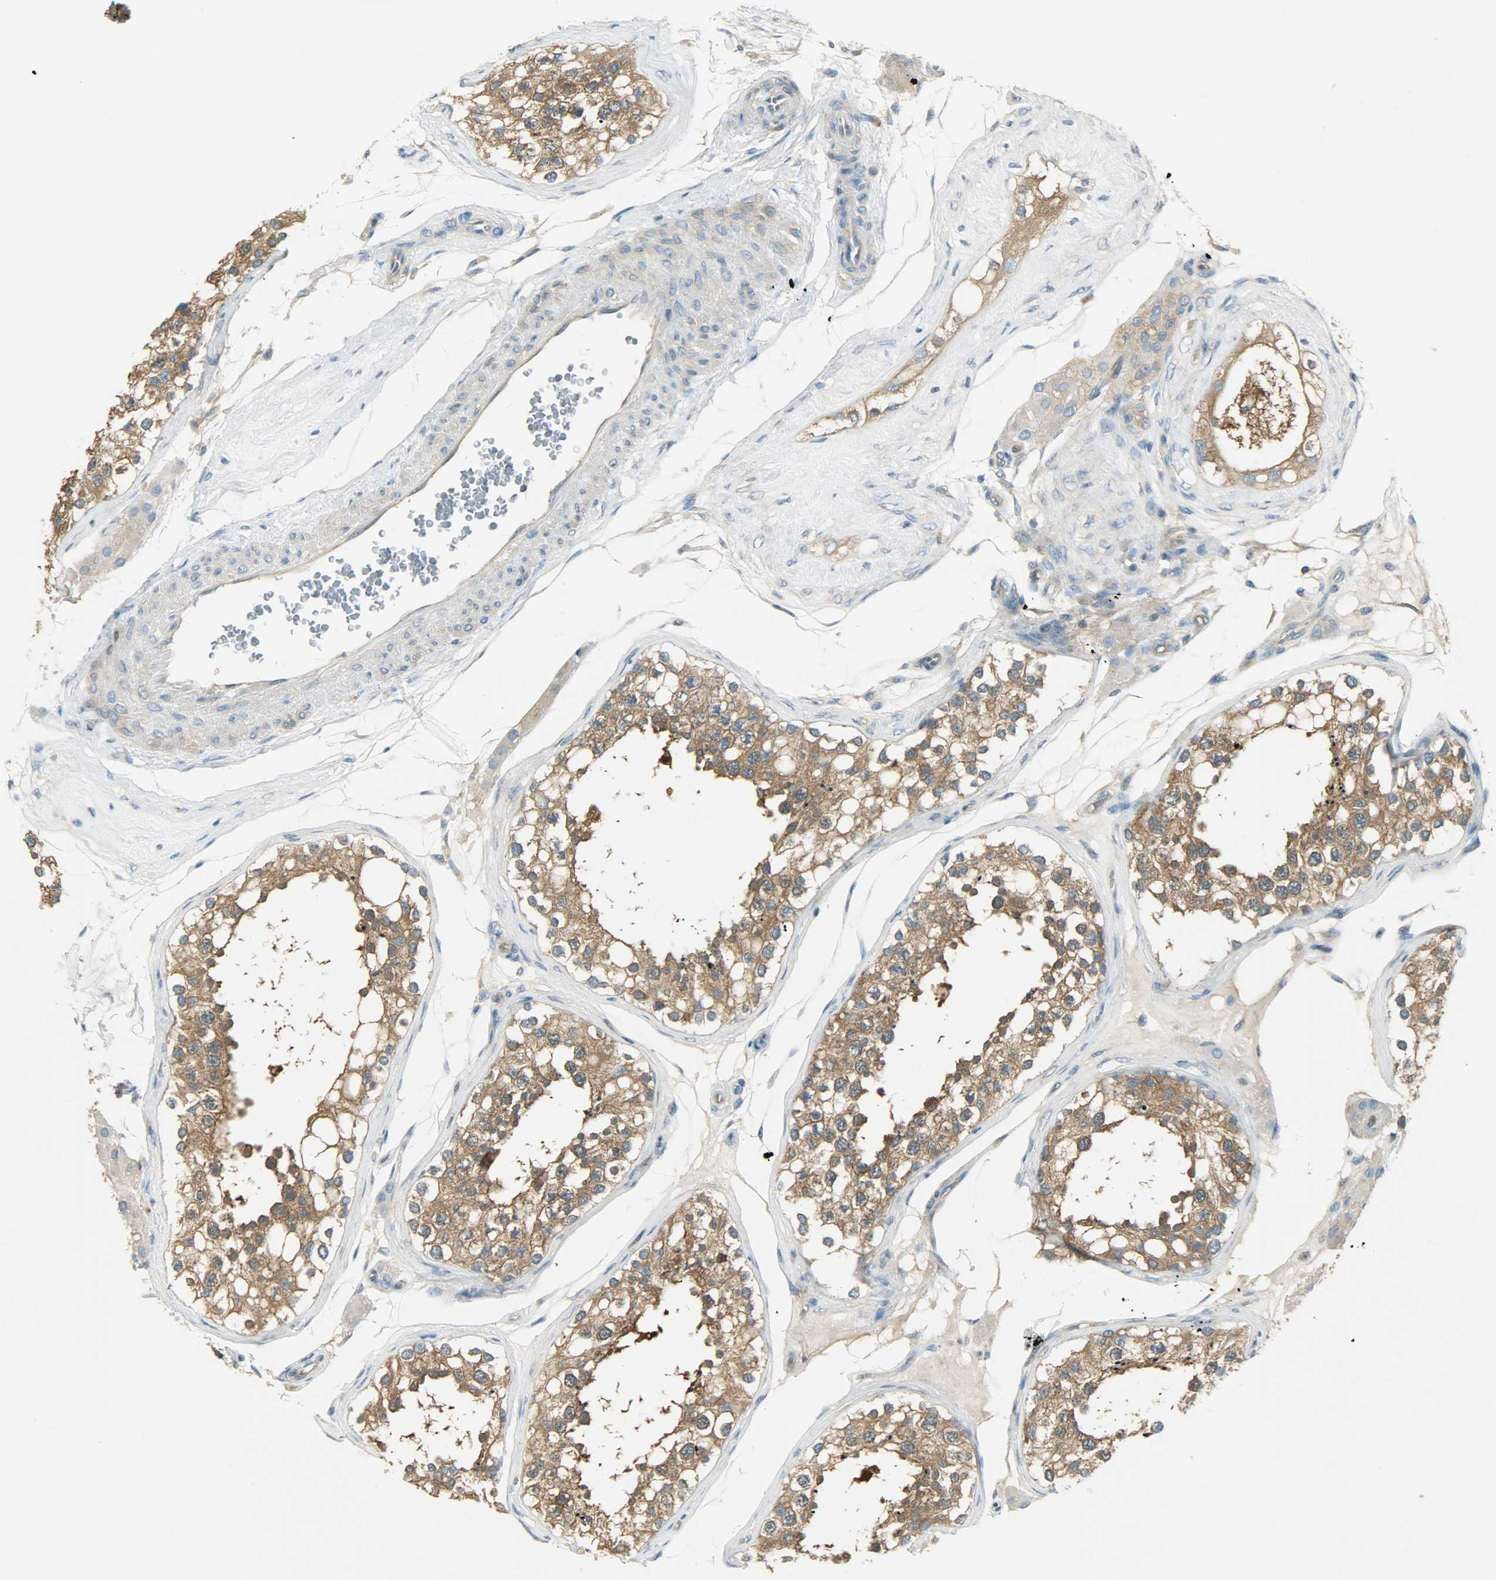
{"staining": {"intensity": "strong", "quantity": ">75%", "location": "cytoplasmic/membranous"}, "tissue": "testis", "cell_type": "Cells in seminiferous ducts", "image_type": "normal", "snomed": [{"axis": "morphology", "description": "Normal tissue, NOS"}, {"axis": "topography", "description": "Testis"}], "caption": "Approximately >75% of cells in seminiferous ducts in unremarkable testis show strong cytoplasmic/membranous protein positivity as visualized by brown immunohistochemical staining.", "gene": "TSC22D2", "patient": {"sex": "male", "age": 68}}